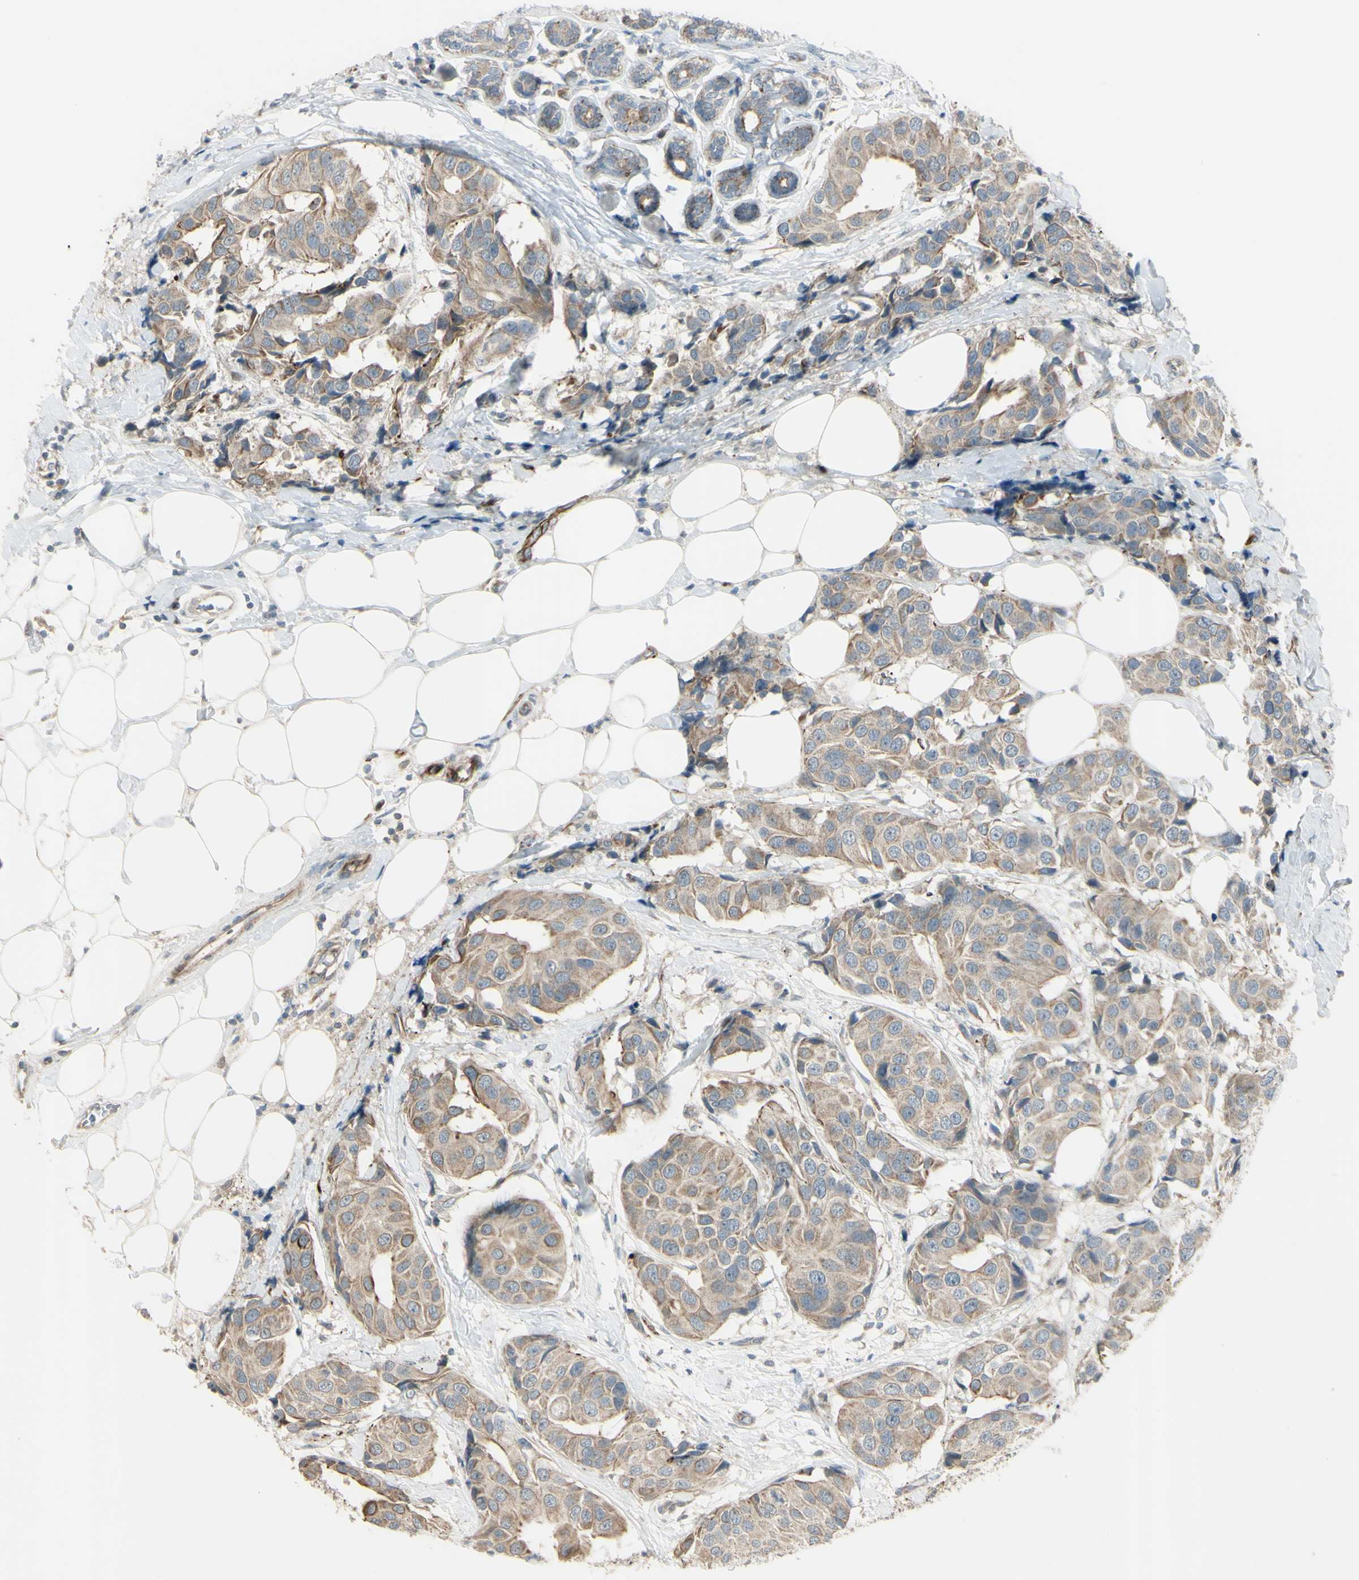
{"staining": {"intensity": "weak", "quantity": ">75%", "location": "cytoplasmic/membranous"}, "tissue": "breast cancer", "cell_type": "Tumor cells", "image_type": "cancer", "snomed": [{"axis": "morphology", "description": "Normal tissue, NOS"}, {"axis": "morphology", "description": "Duct carcinoma"}, {"axis": "topography", "description": "Breast"}], "caption": "Breast cancer (infiltrating ductal carcinoma) stained for a protein (brown) exhibits weak cytoplasmic/membranous positive positivity in approximately >75% of tumor cells.", "gene": "NDFIP1", "patient": {"sex": "female", "age": 39}}